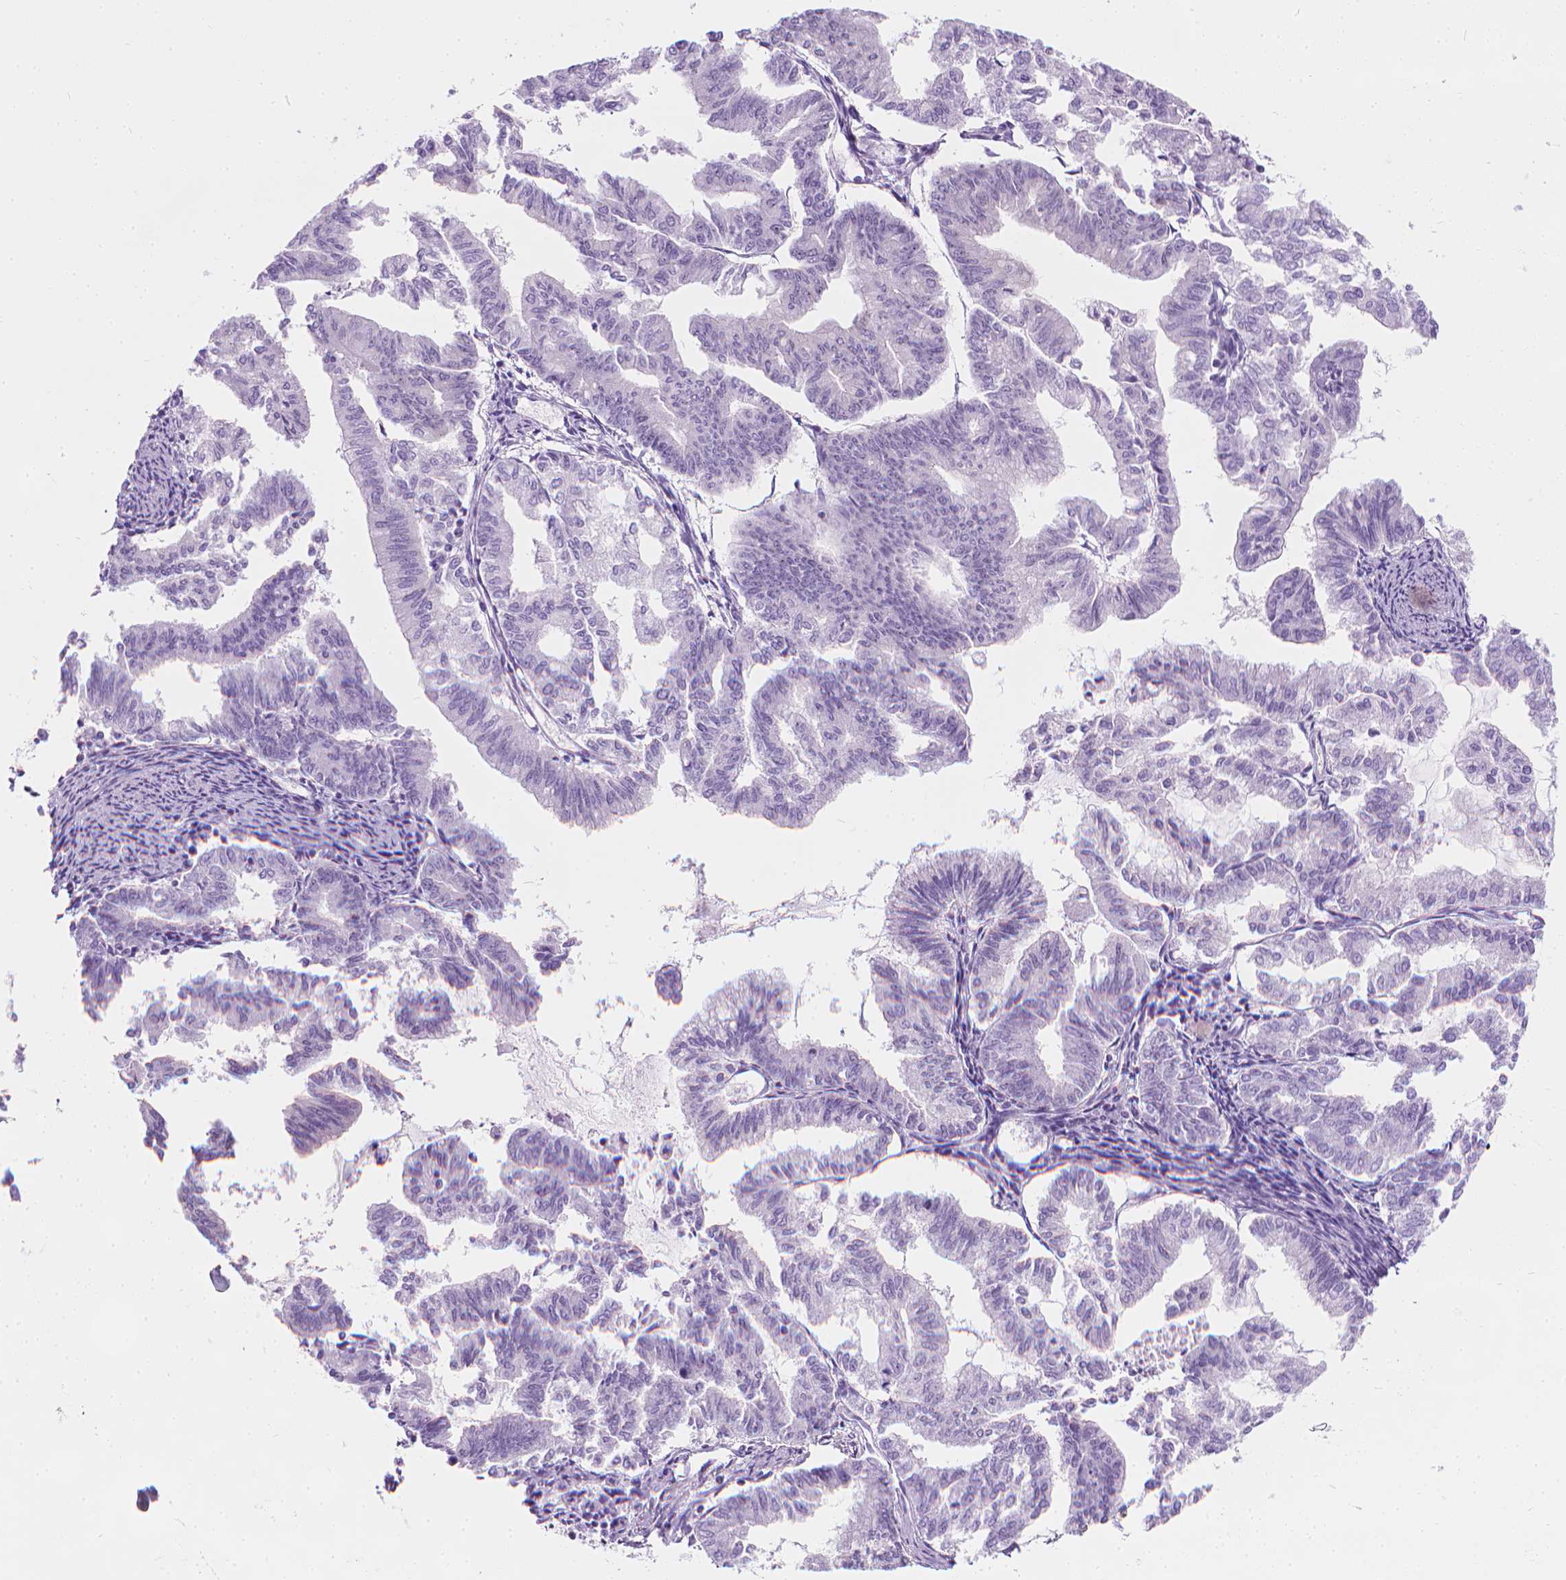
{"staining": {"intensity": "negative", "quantity": "none", "location": "none"}, "tissue": "endometrial cancer", "cell_type": "Tumor cells", "image_type": "cancer", "snomed": [{"axis": "morphology", "description": "Adenocarcinoma, NOS"}, {"axis": "topography", "description": "Endometrium"}], "caption": "IHC of human endometrial cancer (adenocarcinoma) reveals no staining in tumor cells. (DAB (3,3'-diaminobenzidine) immunohistochemistry visualized using brightfield microscopy, high magnification).", "gene": "NOL7", "patient": {"sex": "female", "age": 79}}